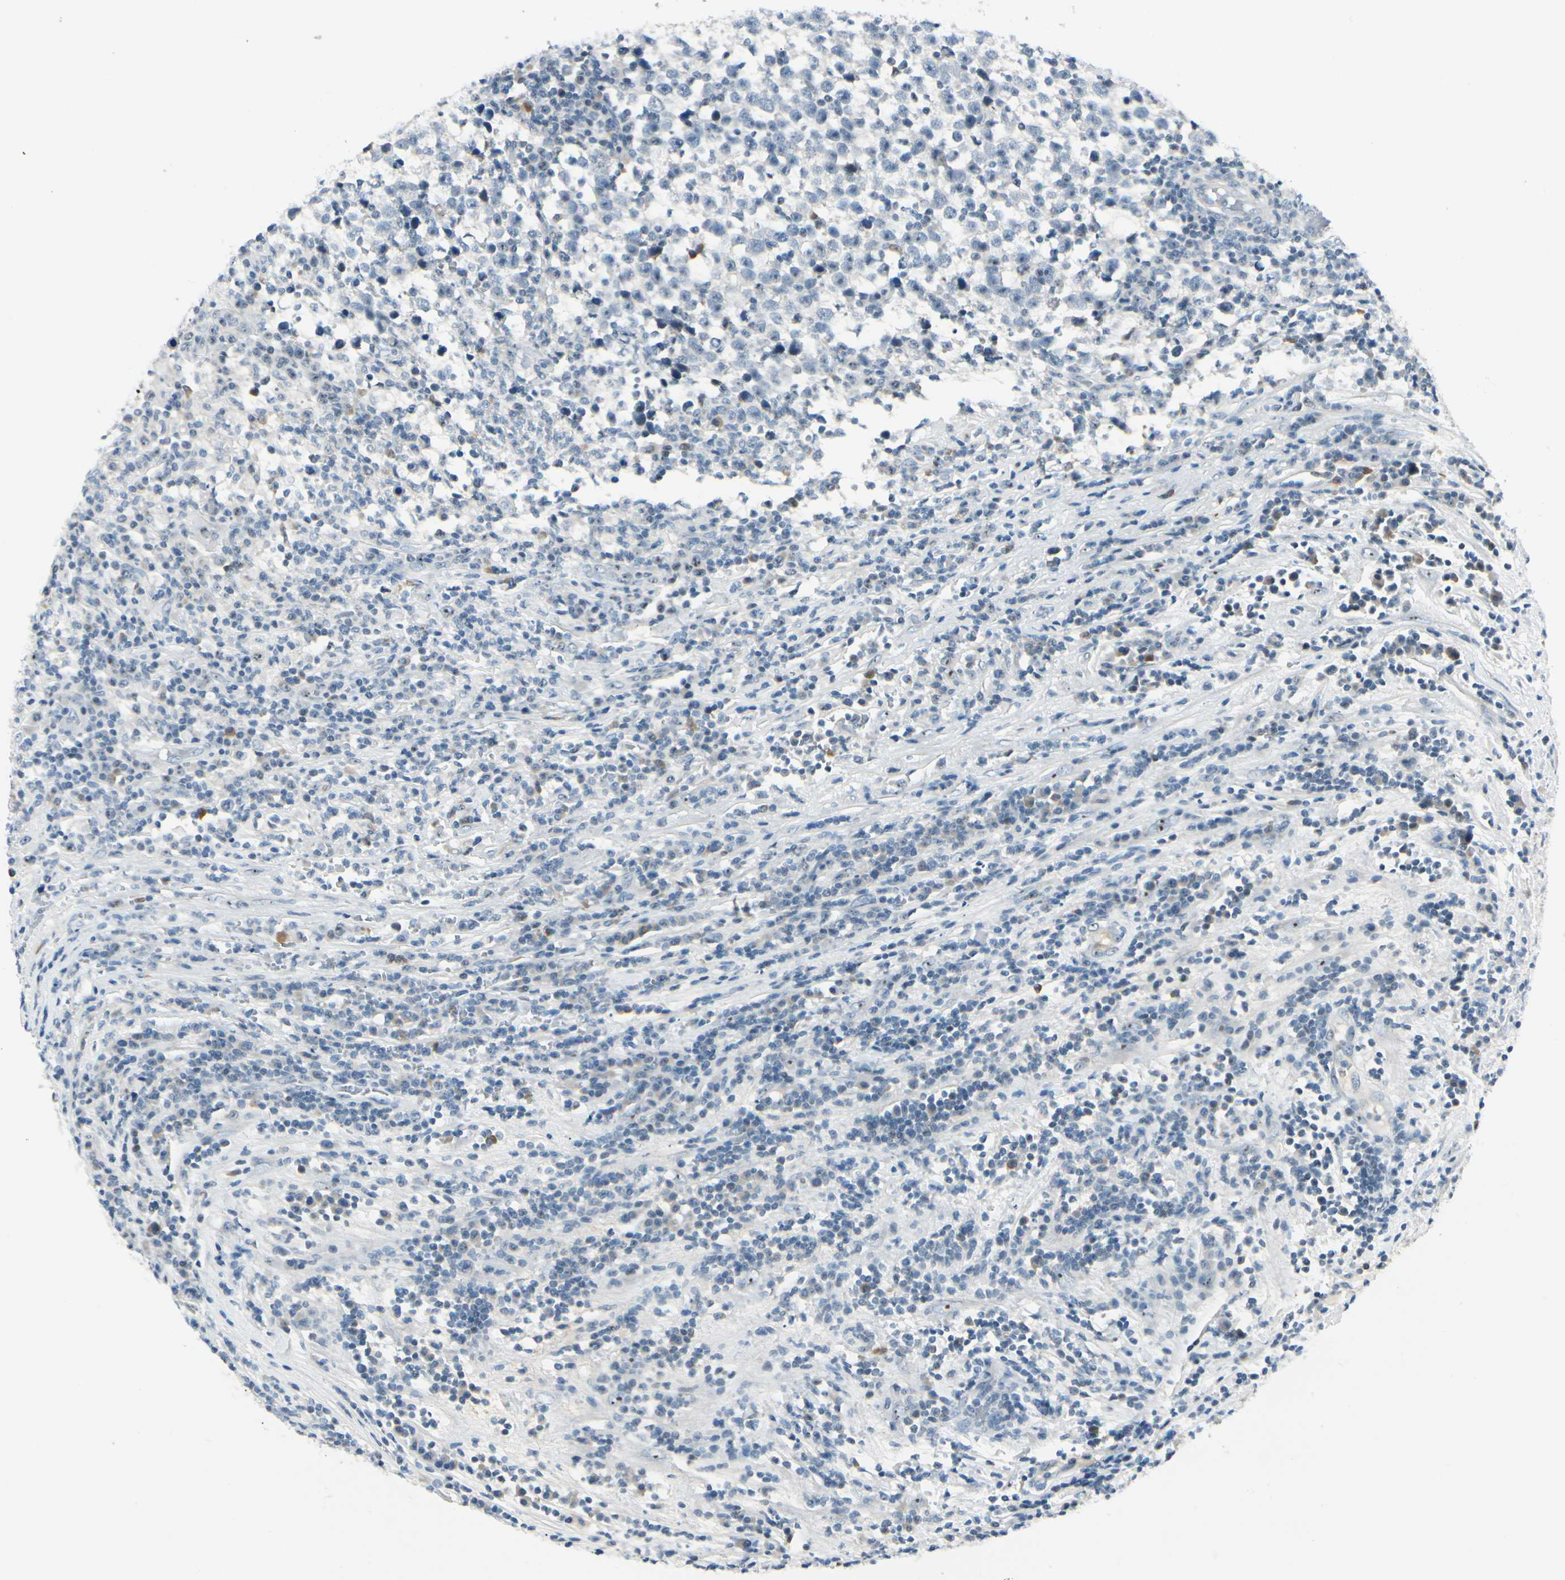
{"staining": {"intensity": "negative", "quantity": "none", "location": "none"}, "tissue": "testis cancer", "cell_type": "Tumor cells", "image_type": "cancer", "snomed": [{"axis": "morphology", "description": "Seminoma, NOS"}, {"axis": "topography", "description": "Testis"}], "caption": "Tumor cells are negative for brown protein staining in testis cancer.", "gene": "ZSCAN1", "patient": {"sex": "male", "age": 43}}